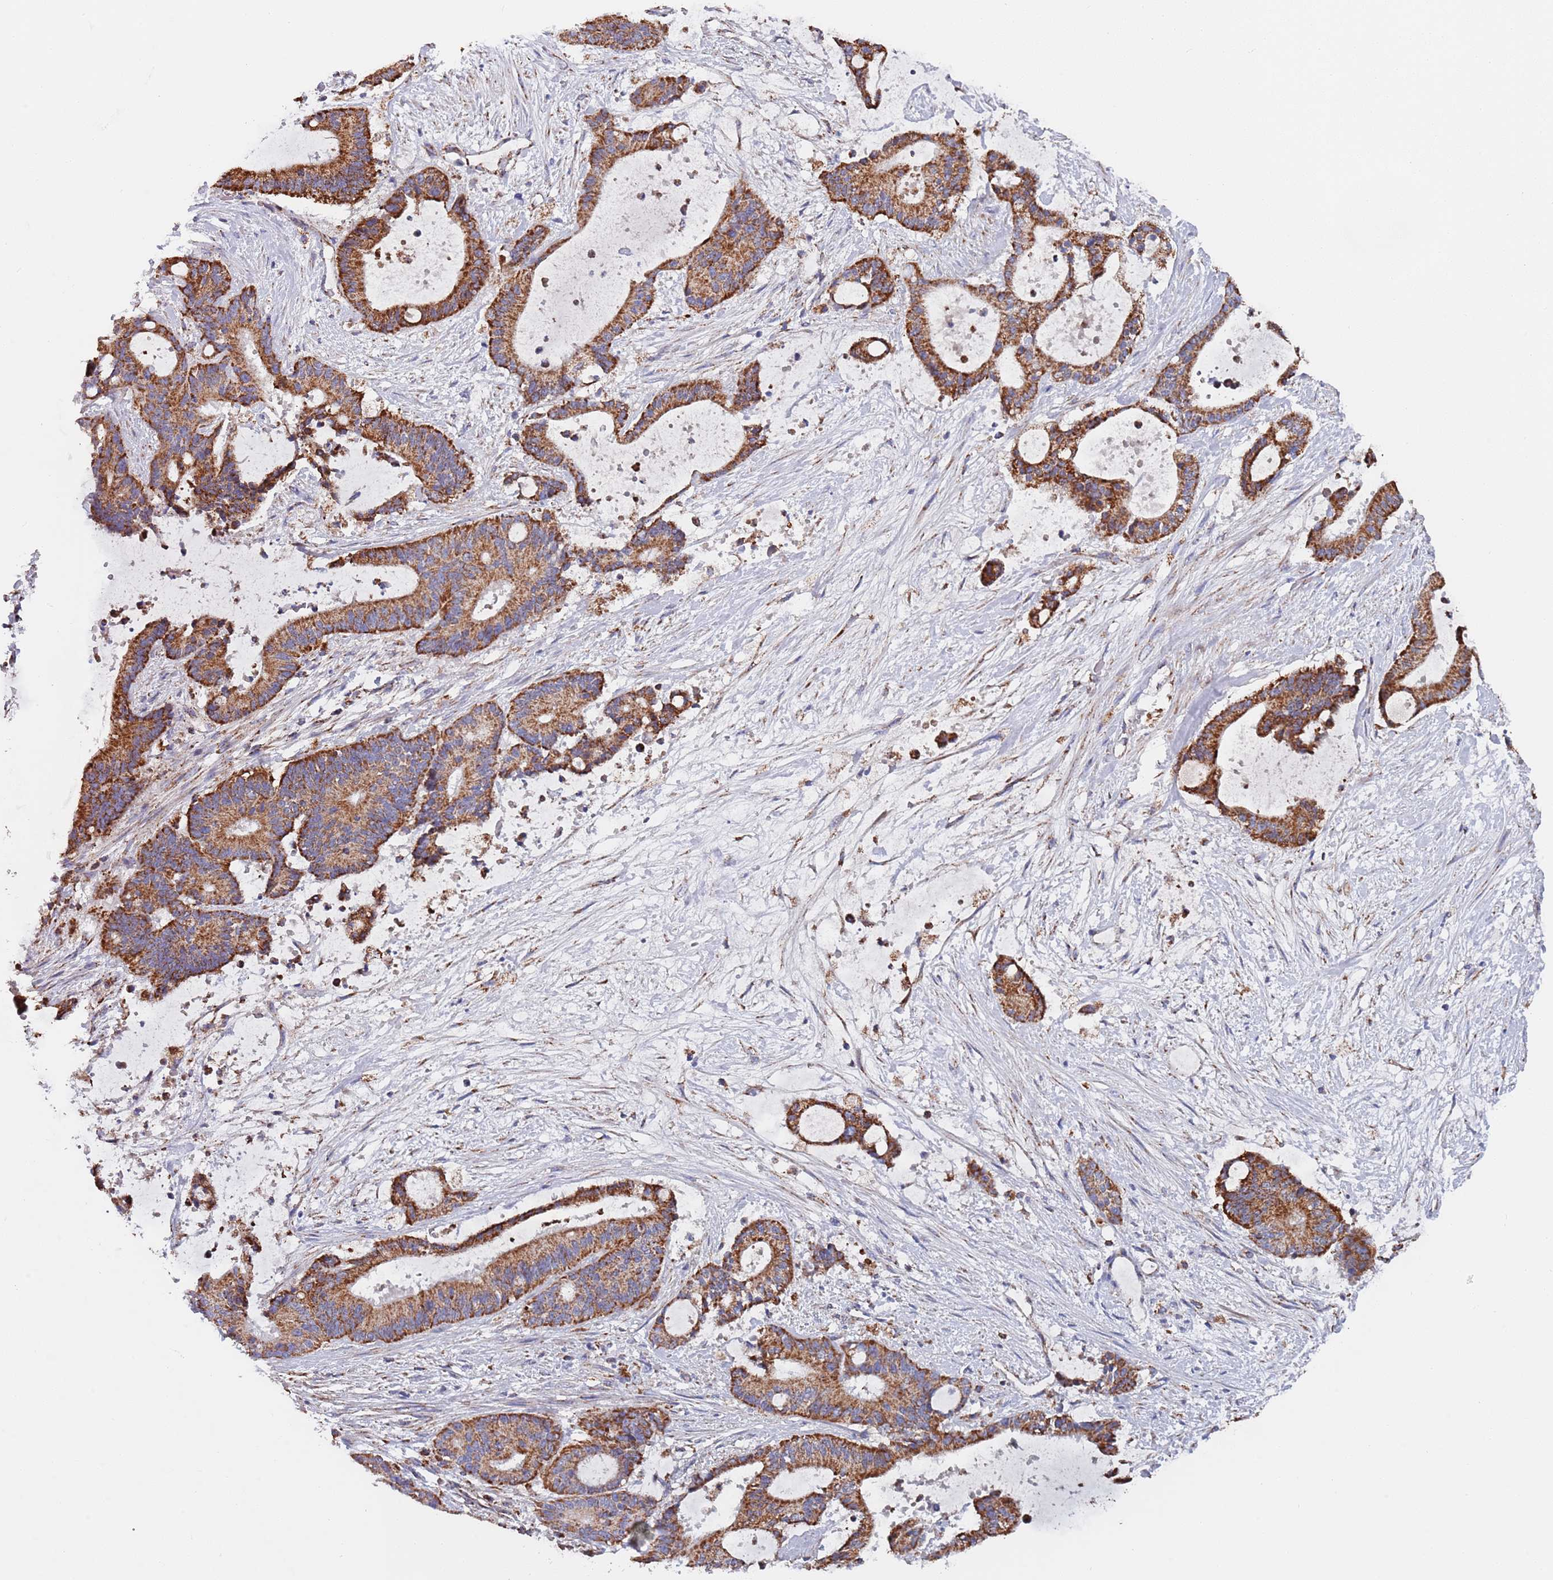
{"staining": {"intensity": "strong", "quantity": ">75%", "location": "cytoplasmic/membranous"}, "tissue": "liver cancer", "cell_type": "Tumor cells", "image_type": "cancer", "snomed": [{"axis": "morphology", "description": "Normal tissue, NOS"}, {"axis": "morphology", "description": "Cholangiocarcinoma"}, {"axis": "topography", "description": "Liver"}, {"axis": "topography", "description": "Peripheral nerve tissue"}], "caption": "Protein expression analysis of human liver cancer reveals strong cytoplasmic/membranous expression in about >75% of tumor cells.", "gene": "PGP", "patient": {"sex": "female", "age": 73}}